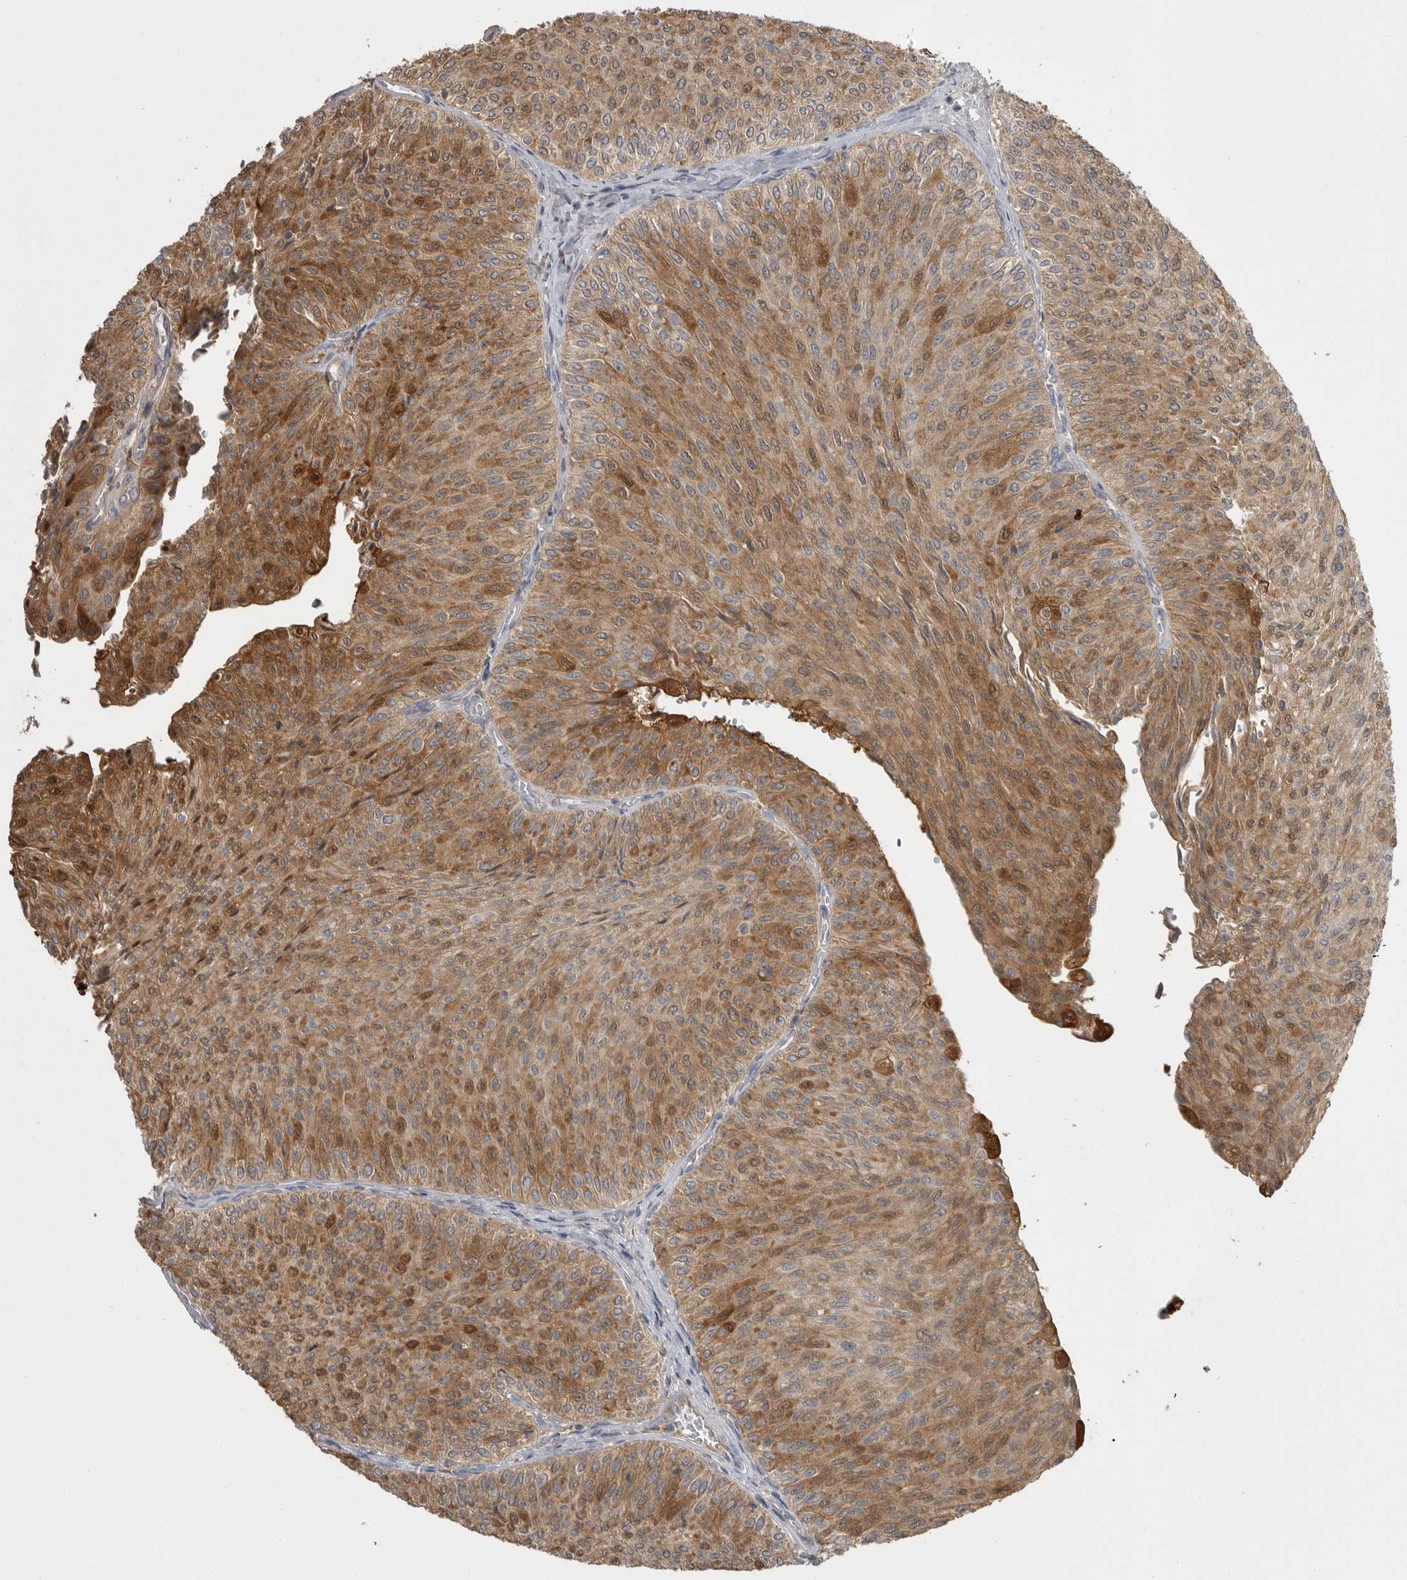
{"staining": {"intensity": "moderate", "quantity": ">75%", "location": "cytoplasmic/membranous"}, "tissue": "urothelial cancer", "cell_type": "Tumor cells", "image_type": "cancer", "snomed": [{"axis": "morphology", "description": "Urothelial carcinoma, Low grade"}, {"axis": "topography", "description": "Urinary bladder"}], "caption": "Urothelial carcinoma (low-grade) stained with a protein marker shows moderate staining in tumor cells.", "gene": "KYAT3", "patient": {"sex": "male", "age": 78}}